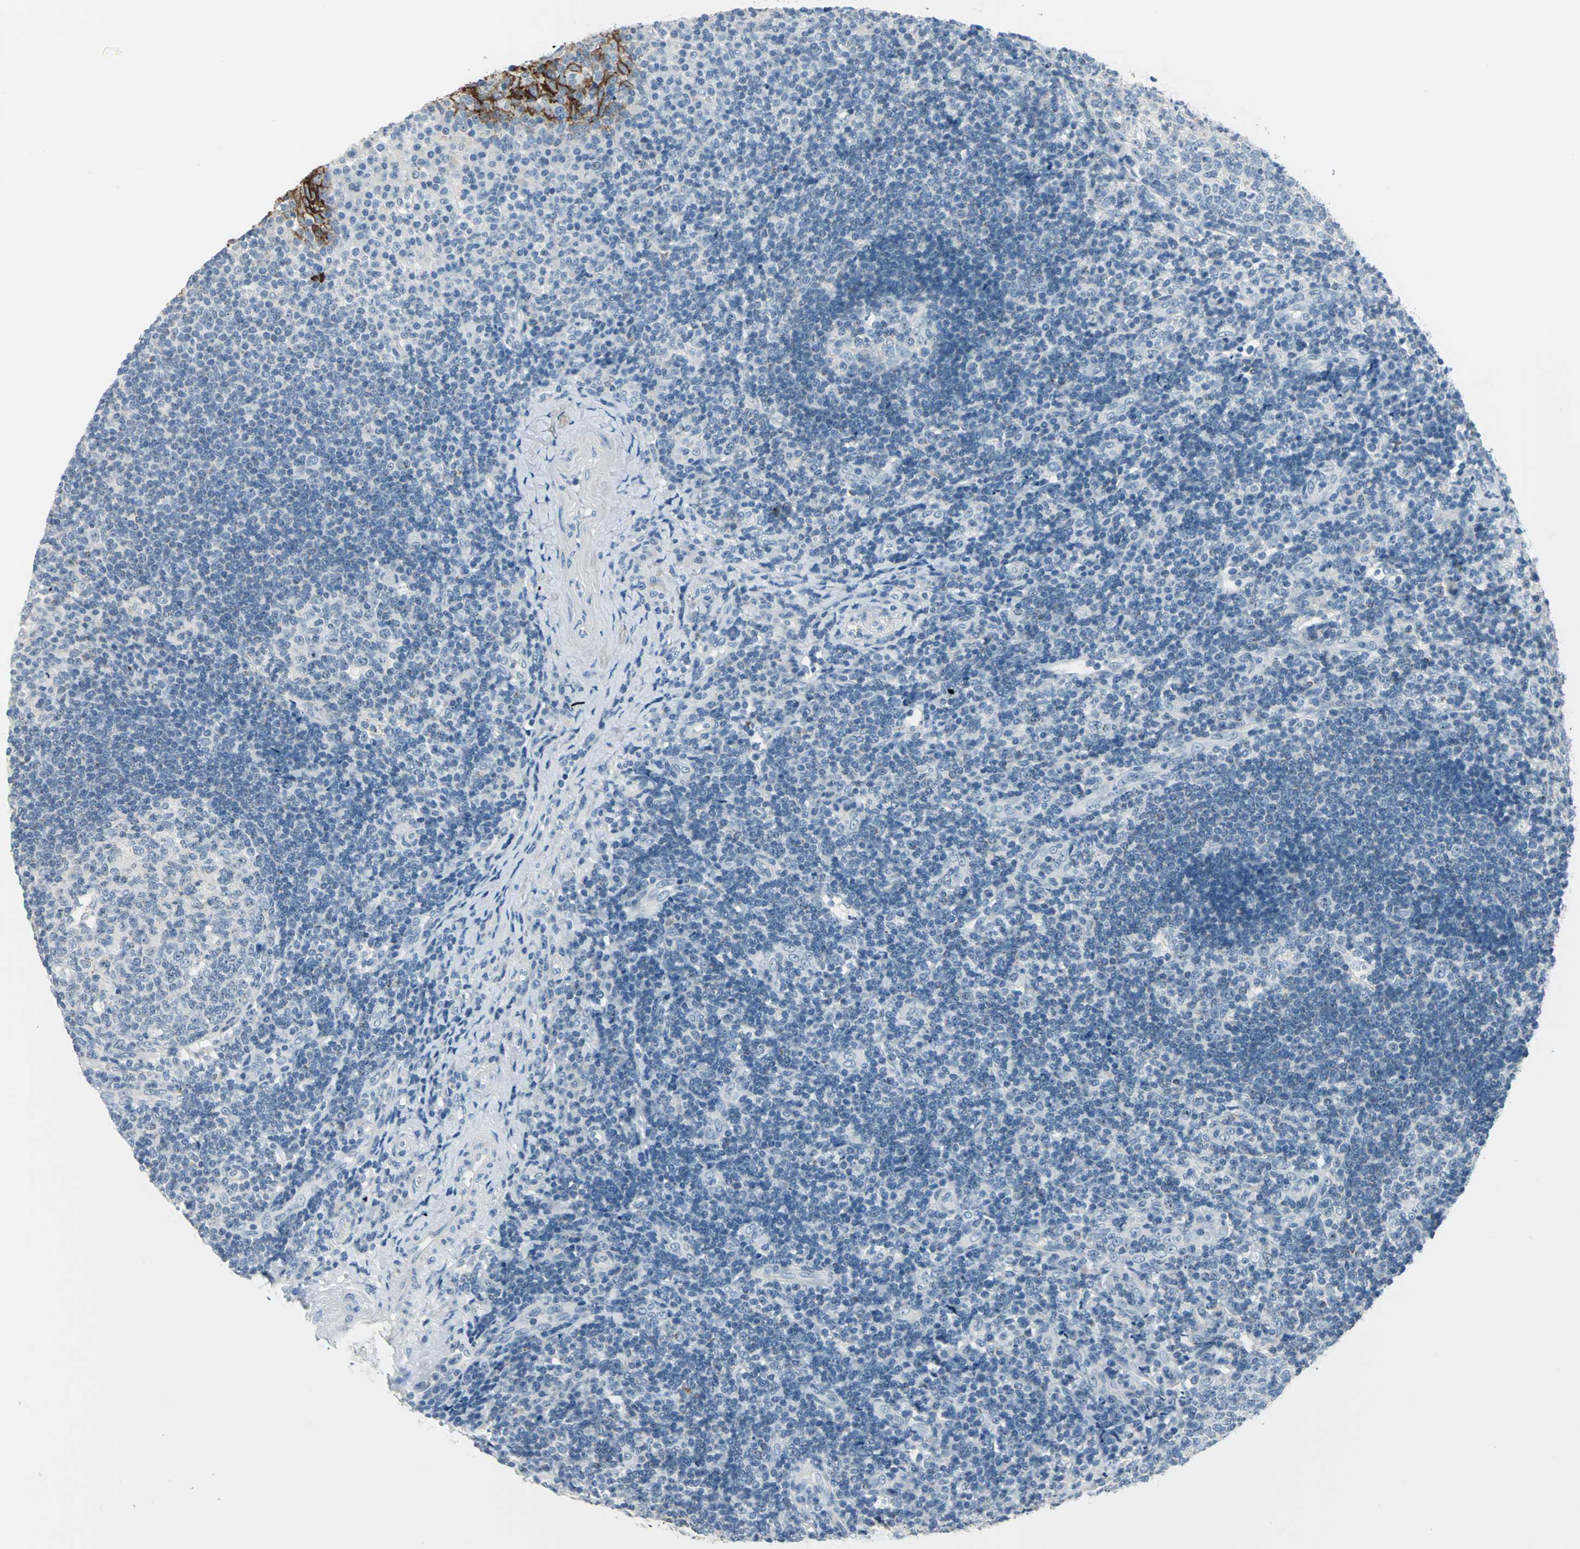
{"staining": {"intensity": "negative", "quantity": "none", "location": "none"}, "tissue": "tonsil", "cell_type": "Germinal center cells", "image_type": "normal", "snomed": [{"axis": "morphology", "description": "Normal tissue, NOS"}, {"axis": "topography", "description": "Tonsil"}], "caption": "This is a image of IHC staining of normal tonsil, which shows no staining in germinal center cells. (Brightfield microscopy of DAB (3,3'-diaminobenzidine) immunohistochemistry (IHC) at high magnification).", "gene": "MUC4", "patient": {"sex": "female", "age": 40}}